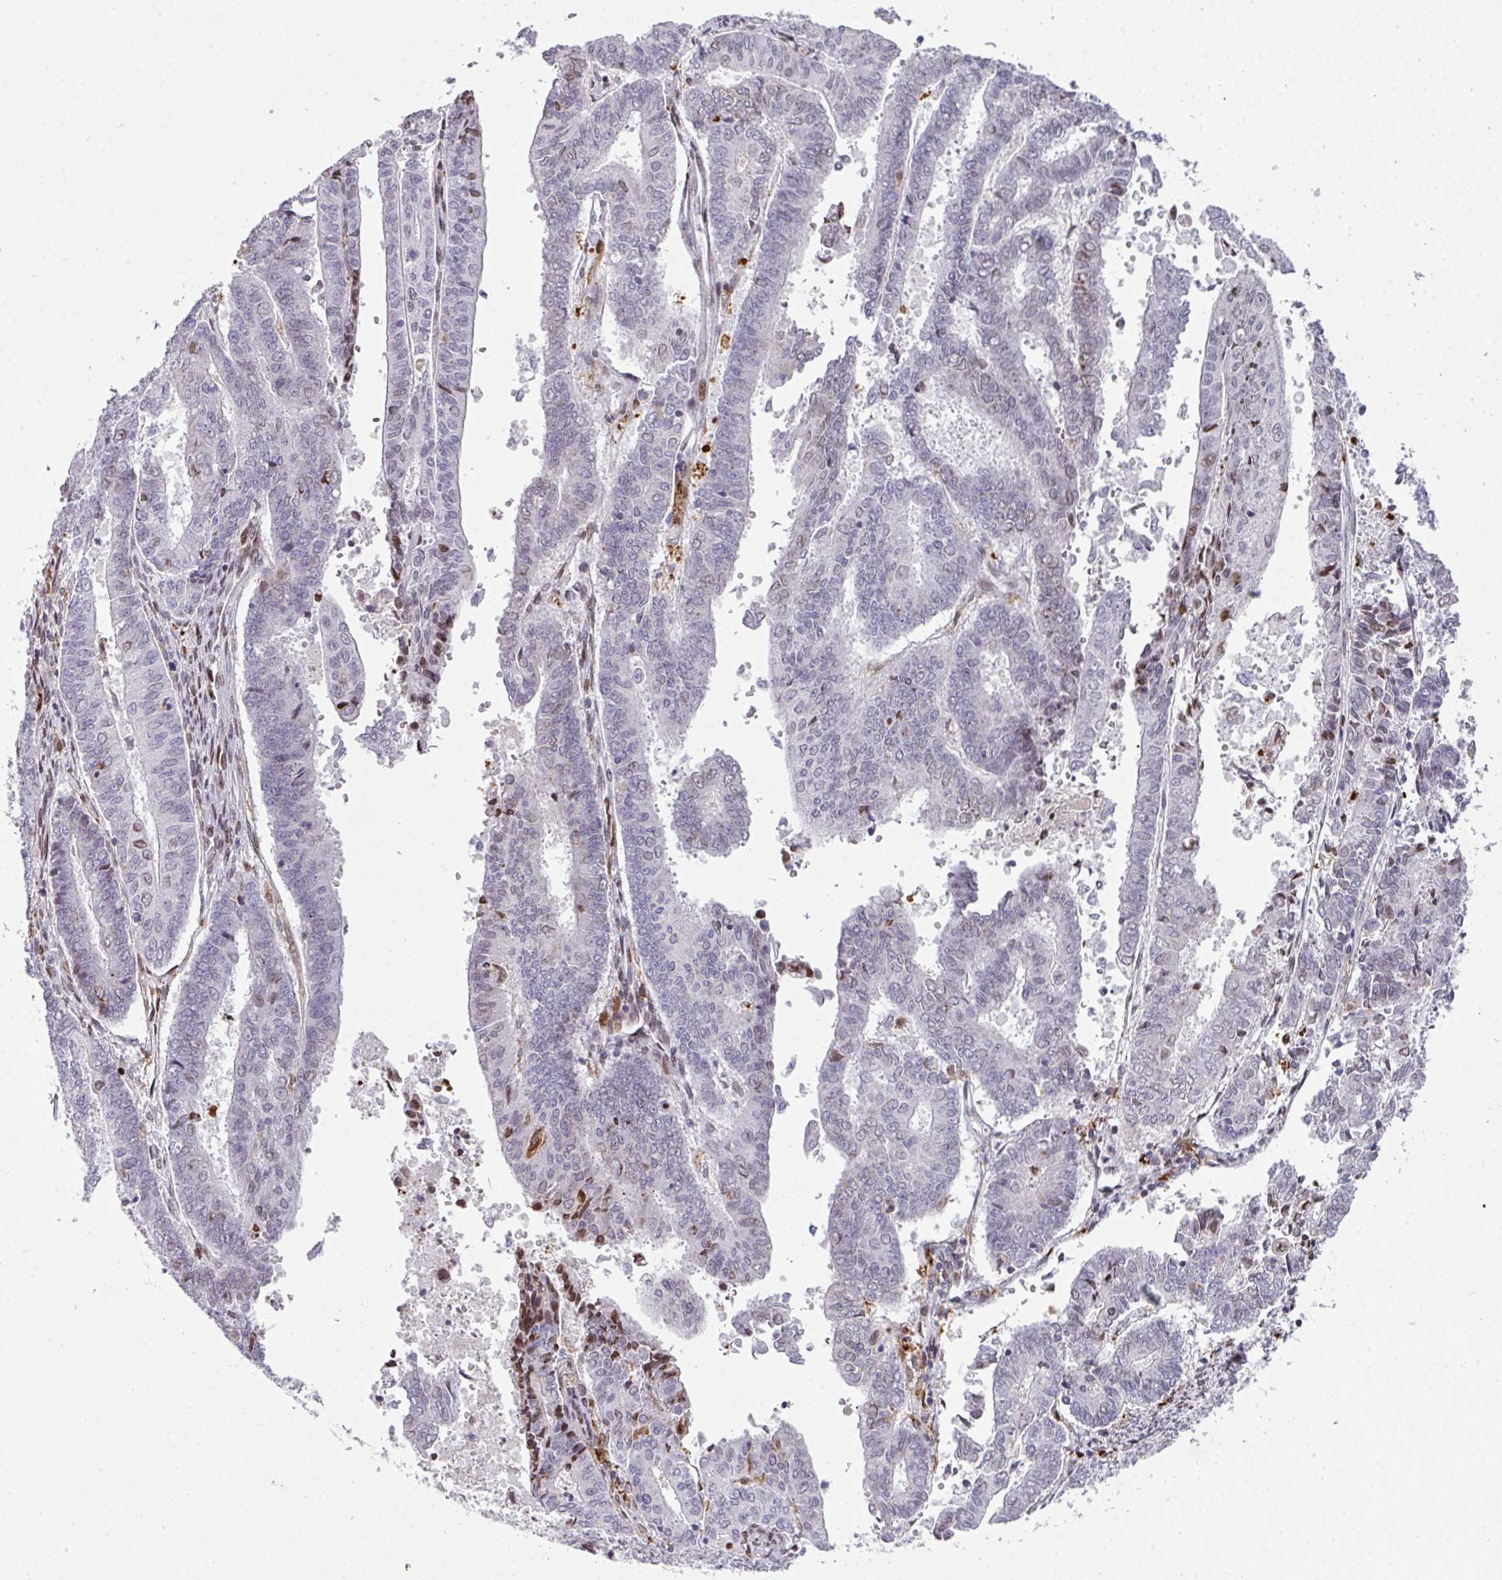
{"staining": {"intensity": "moderate", "quantity": "<25%", "location": "nuclear"}, "tissue": "endometrial cancer", "cell_type": "Tumor cells", "image_type": "cancer", "snomed": [{"axis": "morphology", "description": "Adenocarcinoma, NOS"}, {"axis": "topography", "description": "Endometrium"}], "caption": "The micrograph displays immunohistochemical staining of adenocarcinoma (endometrial). There is moderate nuclear expression is appreciated in approximately <25% of tumor cells.", "gene": "PLK1", "patient": {"sex": "female", "age": 59}}